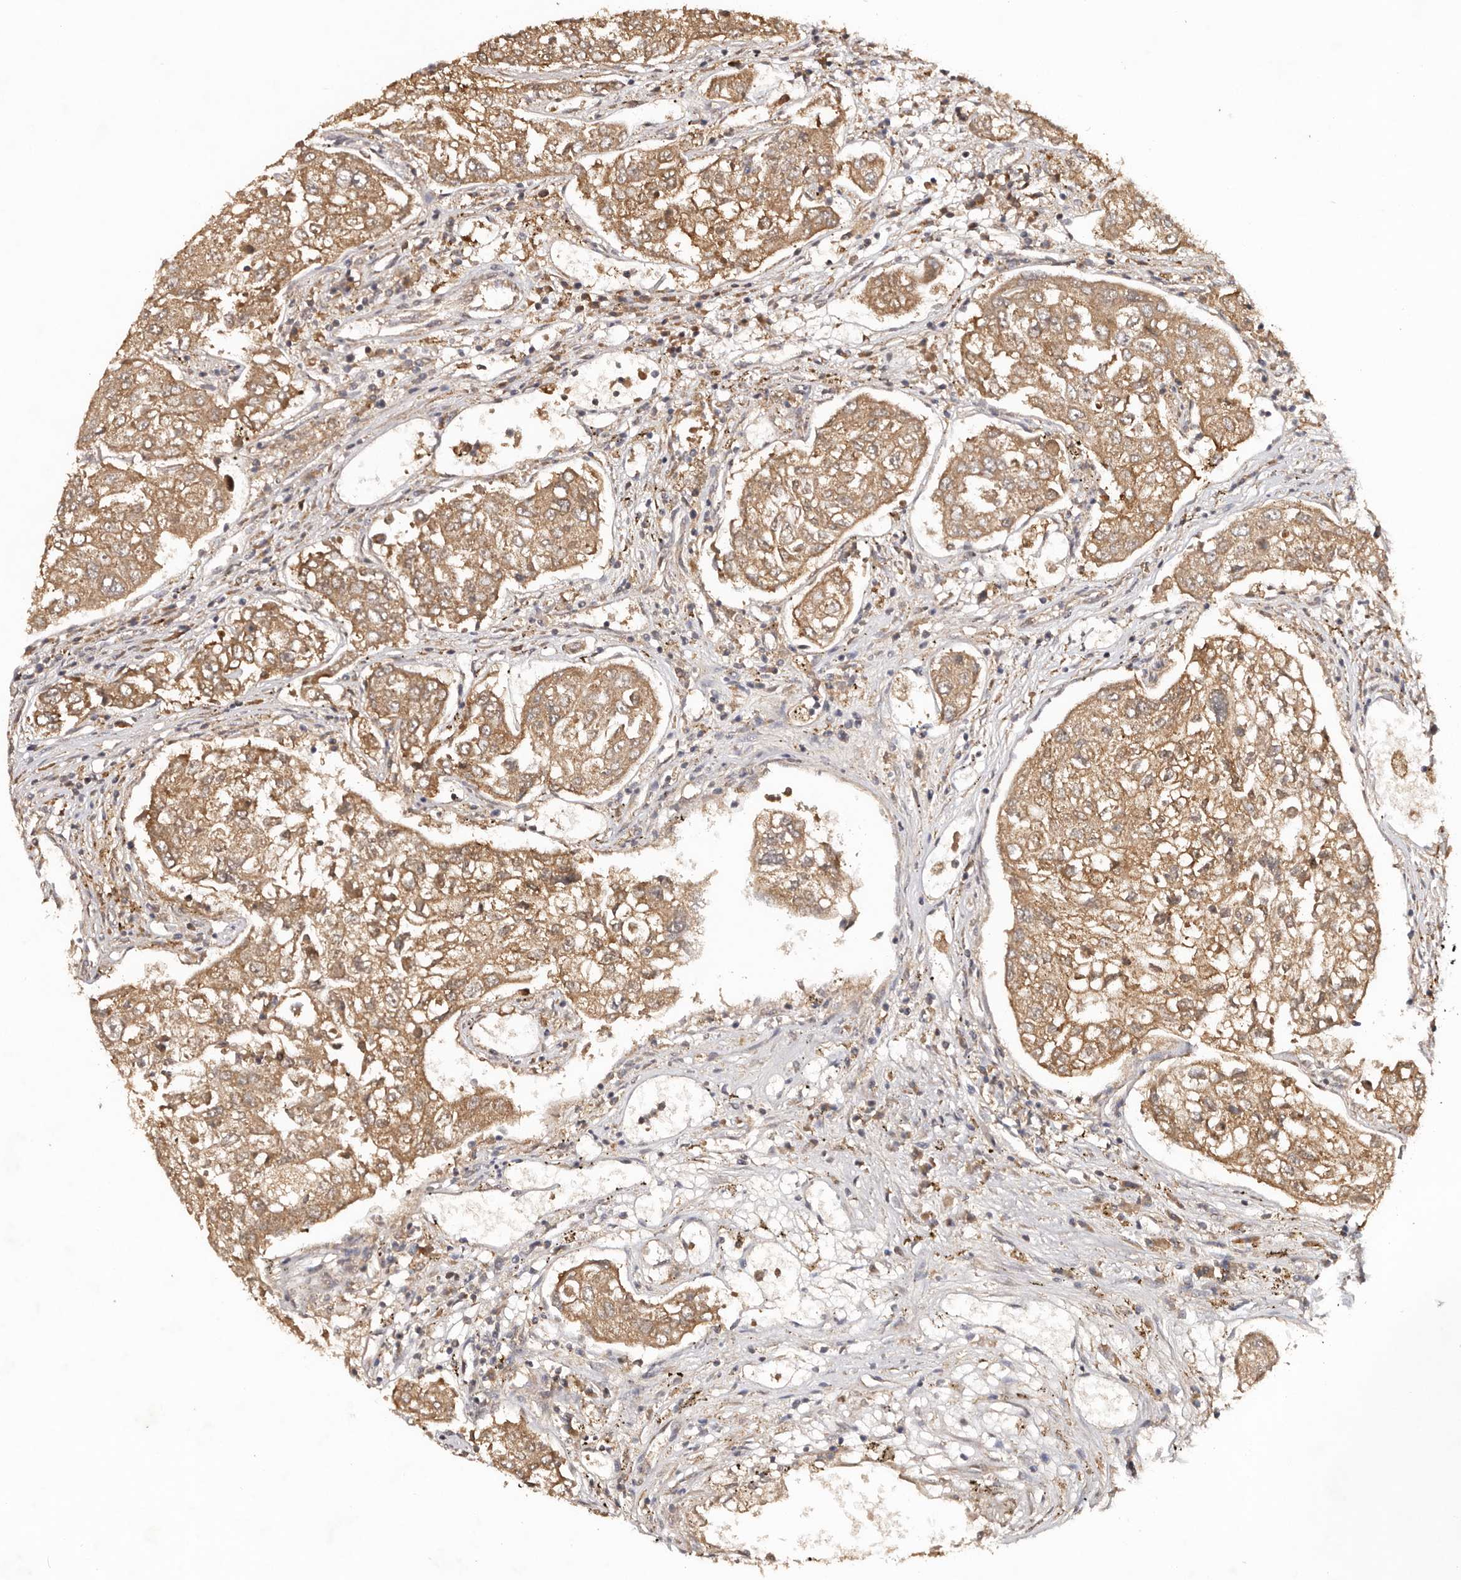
{"staining": {"intensity": "moderate", "quantity": ">75%", "location": "cytoplasmic/membranous"}, "tissue": "urothelial cancer", "cell_type": "Tumor cells", "image_type": "cancer", "snomed": [{"axis": "morphology", "description": "Urothelial carcinoma, High grade"}, {"axis": "topography", "description": "Lymph node"}, {"axis": "topography", "description": "Urinary bladder"}], "caption": "High-power microscopy captured an IHC photomicrograph of urothelial carcinoma (high-grade), revealing moderate cytoplasmic/membranous expression in about >75% of tumor cells.", "gene": "PKIB", "patient": {"sex": "male", "age": 51}}